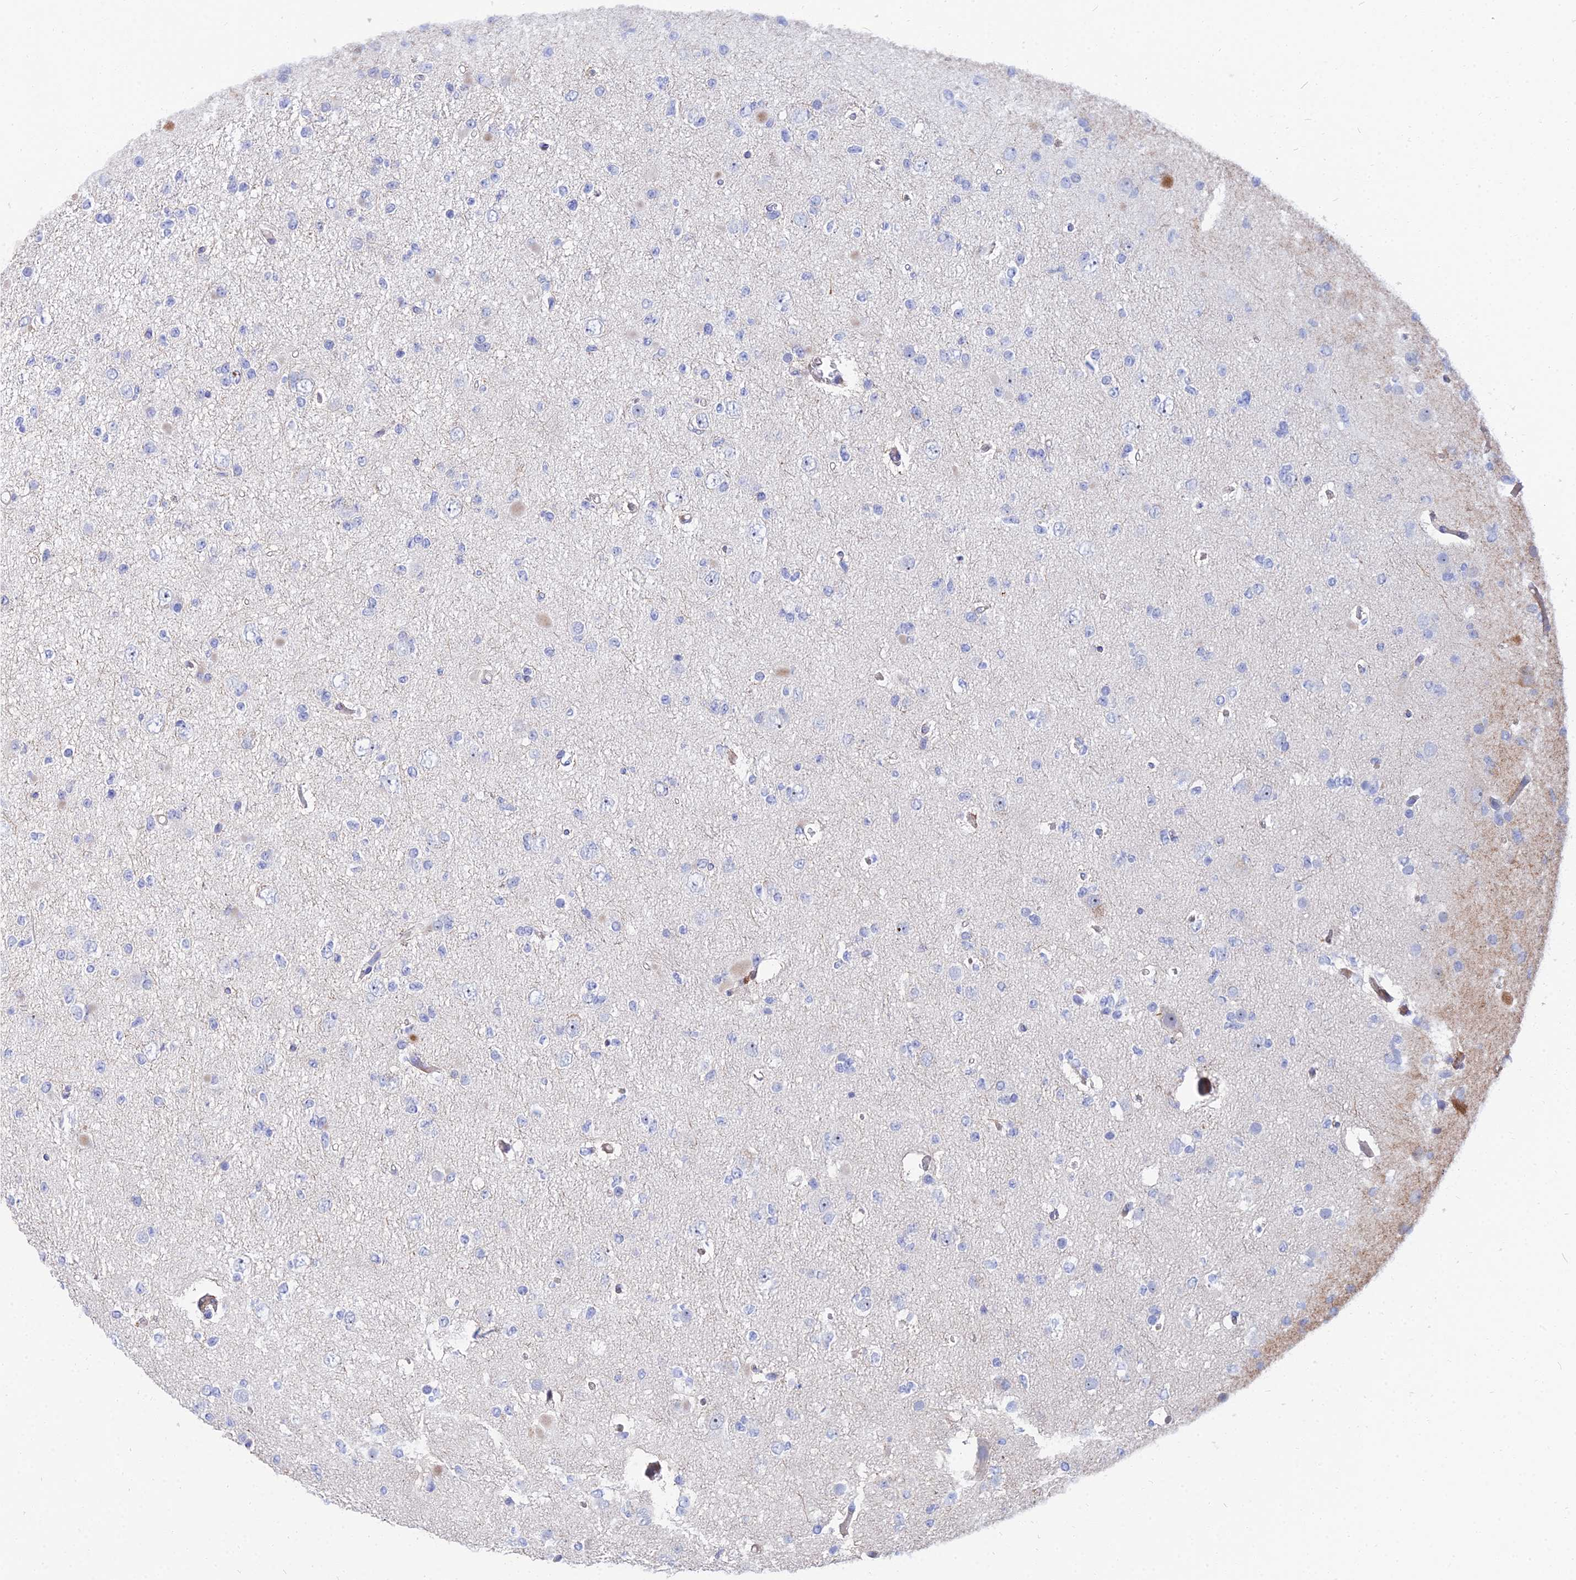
{"staining": {"intensity": "negative", "quantity": "none", "location": "none"}, "tissue": "glioma", "cell_type": "Tumor cells", "image_type": "cancer", "snomed": [{"axis": "morphology", "description": "Glioma, malignant, Low grade"}, {"axis": "topography", "description": "Brain"}], "caption": "Immunohistochemistry (IHC) histopathology image of neoplastic tissue: glioma stained with DAB displays no significant protein staining in tumor cells.", "gene": "TRIM43B", "patient": {"sex": "female", "age": 22}}